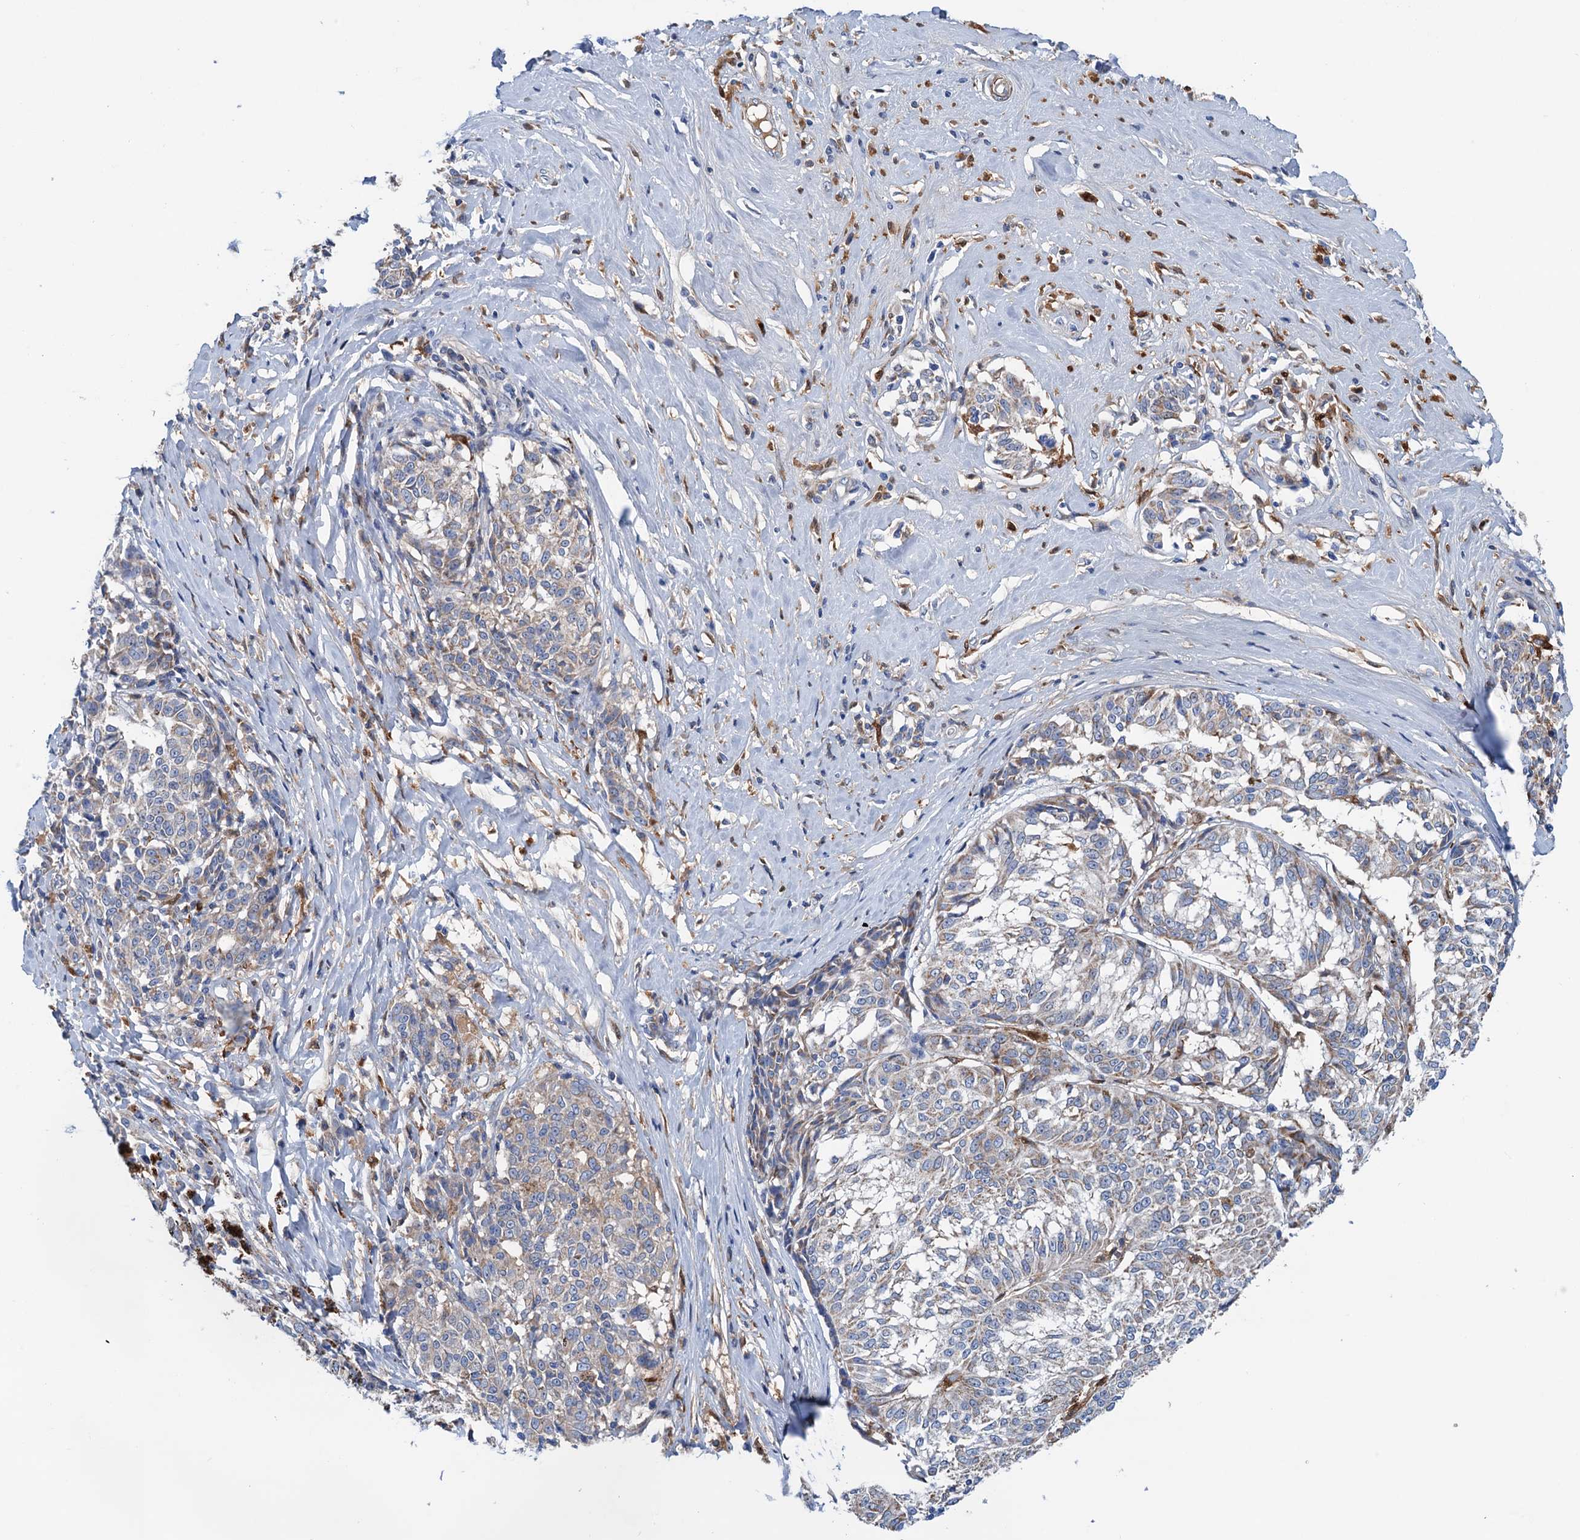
{"staining": {"intensity": "weak", "quantity": "<25%", "location": "cytoplasmic/membranous"}, "tissue": "melanoma", "cell_type": "Tumor cells", "image_type": "cancer", "snomed": [{"axis": "morphology", "description": "Malignant melanoma, NOS"}, {"axis": "topography", "description": "Skin"}], "caption": "Tumor cells are negative for brown protein staining in malignant melanoma. (Immunohistochemistry (ihc), brightfield microscopy, high magnification).", "gene": "CSTPP1", "patient": {"sex": "female", "age": 72}}